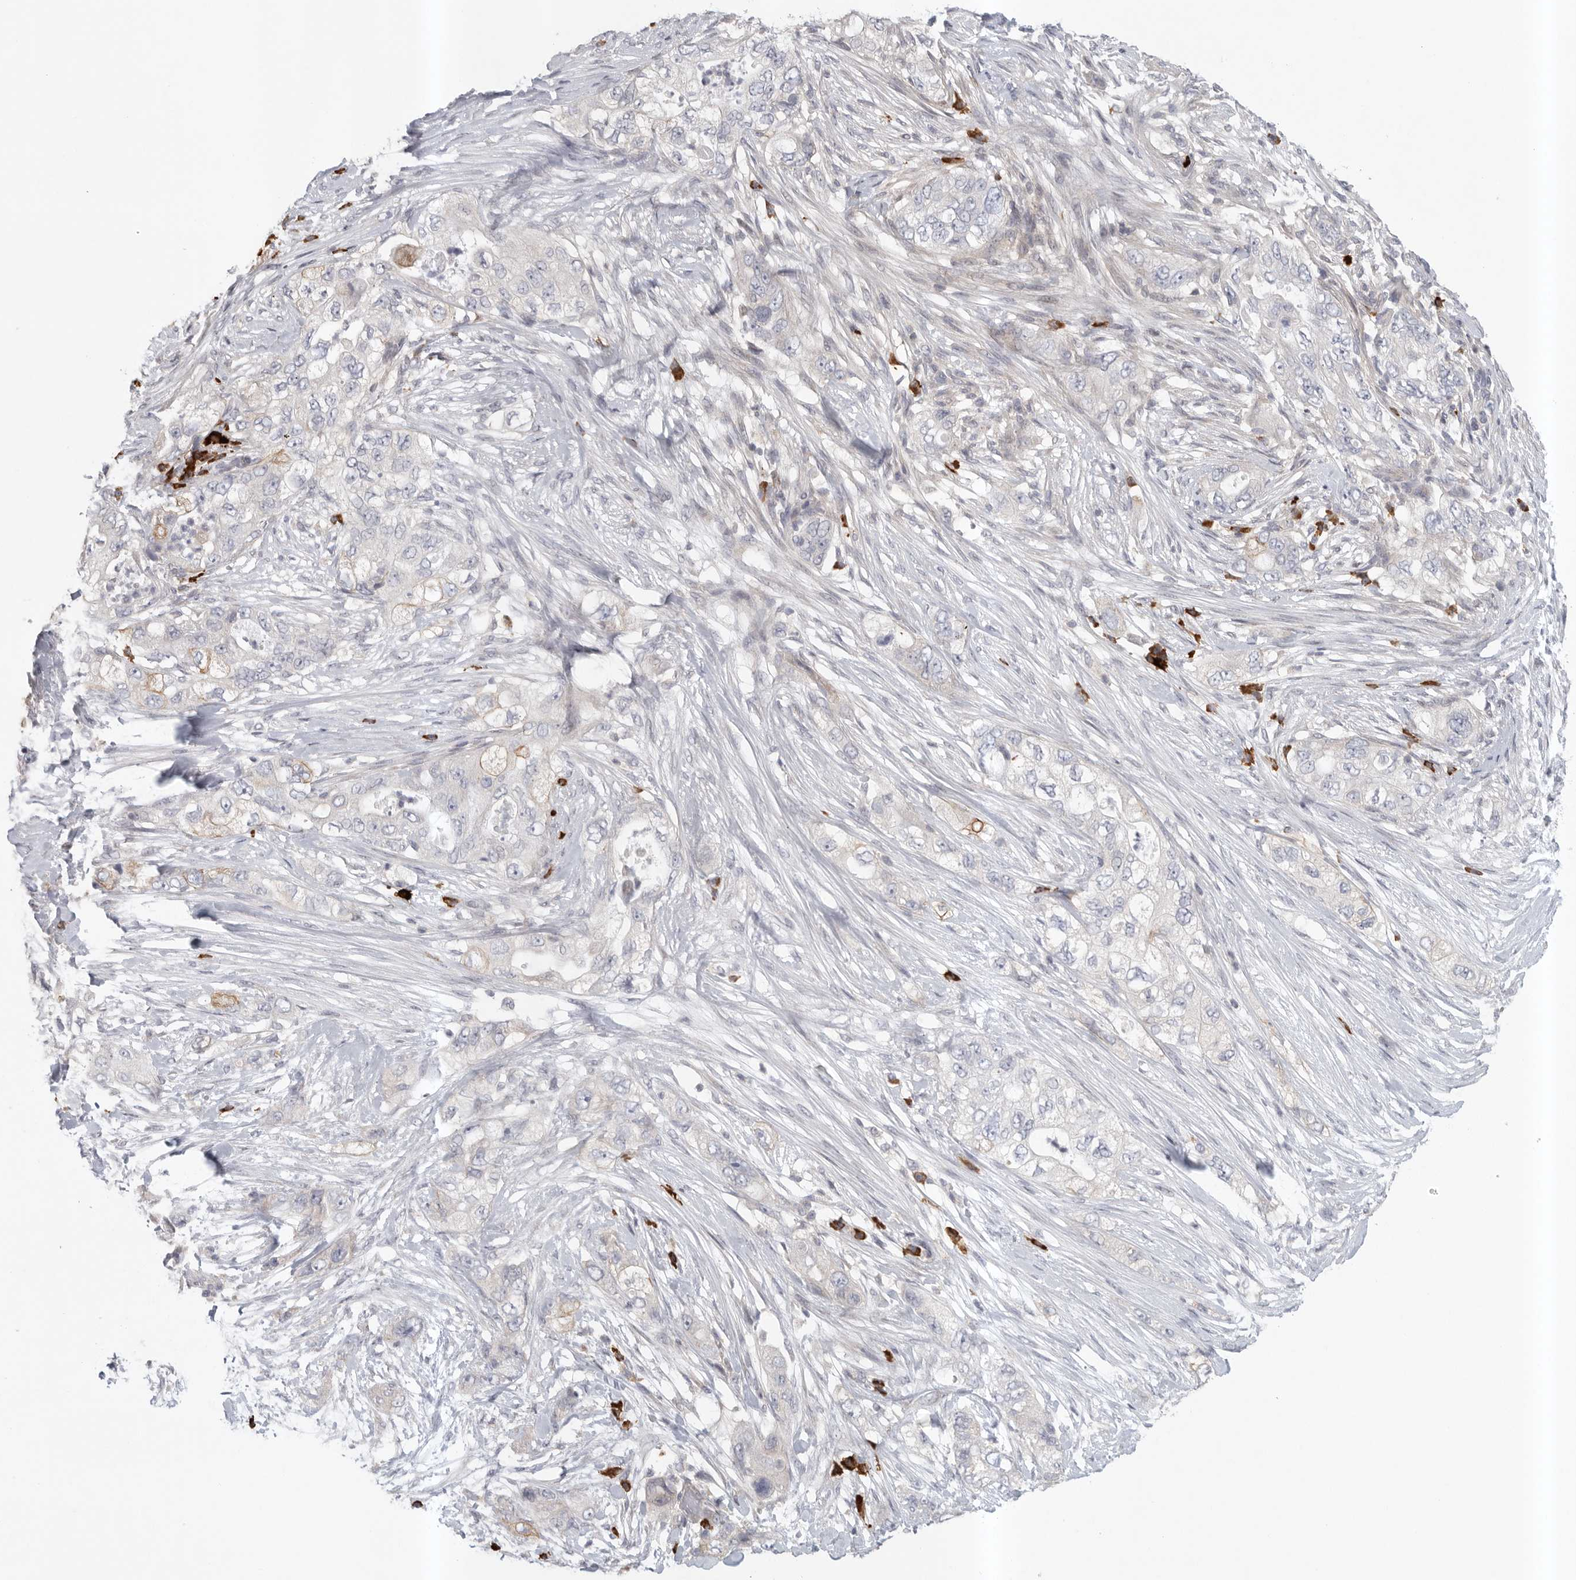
{"staining": {"intensity": "weak", "quantity": "<25%", "location": "cytoplasmic/membranous"}, "tissue": "pancreatic cancer", "cell_type": "Tumor cells", "image_type": "cancer", "snomed": [{"axis": "morphology", "description": "Adenocarcinoma, NOS"}, {"axis": "topography", "description": "Pancreas"}], "caption": "Immunohistochemistry image of neoplastic tissue: pancreatic adenocarcinoma stained with DAB (3,3'-diaminobenzidine) demonstrates no significant protein staining in tumor cells.", "gene": "TMEM69", "patient": {"sex": "female", "age": 73}}